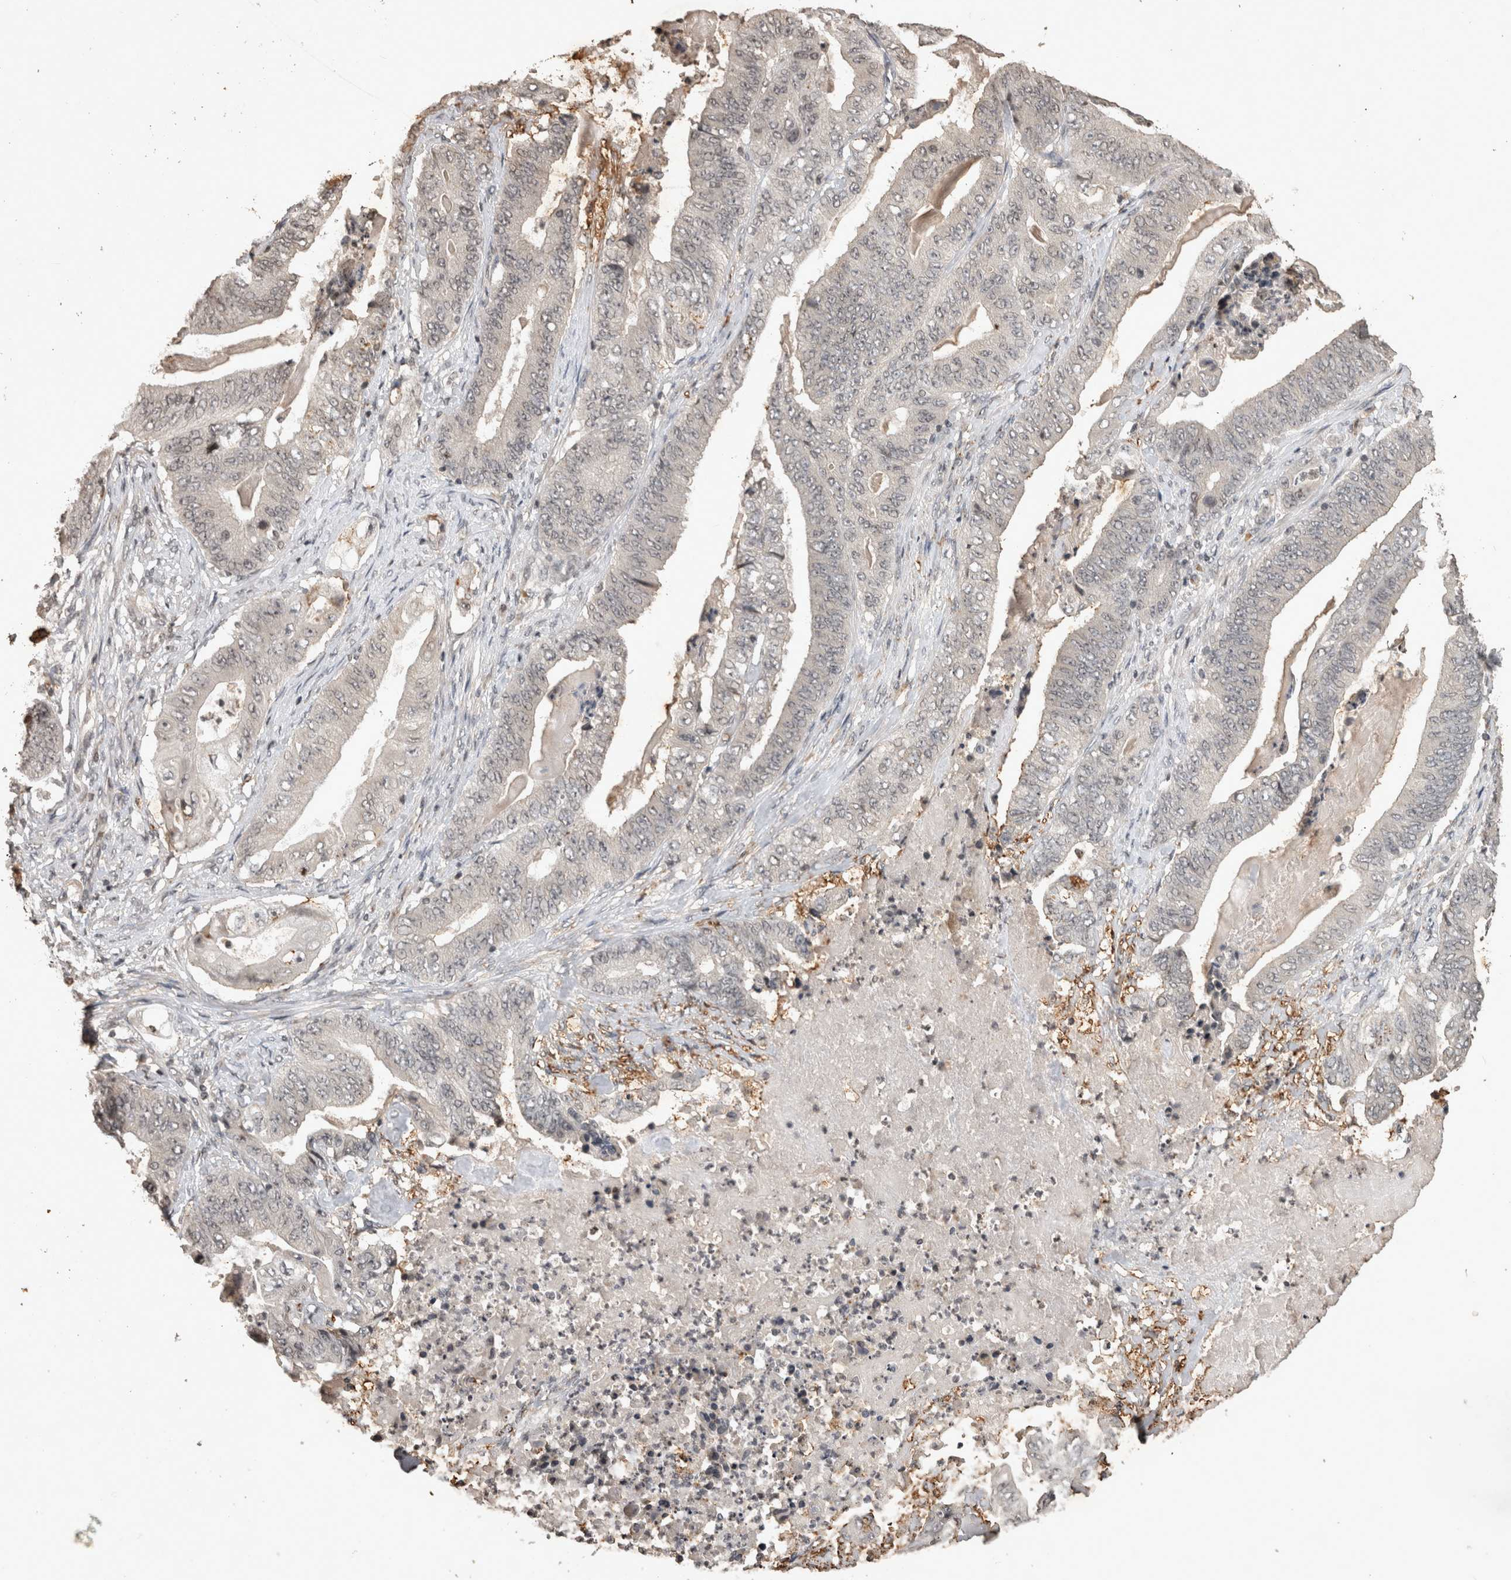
{"staining": {"intensity": "negative", "quantity": "none", "location": "none"}, "tissue": "stomach cancer", "cell_type": "Tumor cells", "image_type": "cancer", "snomed": [{"axis": "morphology", "description": "Adenocarcinoma, NOS"}, {"axis": "topography", "description": "Stomach"}], "caption": "Tumor cells are negative for brown protein staining in stomach cancer. The staining was performed using DAB (3,3'-diaminobenzidine) to visualize the protein expression in brown, while the nuclei were stained in blue with hematoxylin (Magnification: 20x).", "gene": "HRK", "patient": {"sex": "female", "age": 73}}